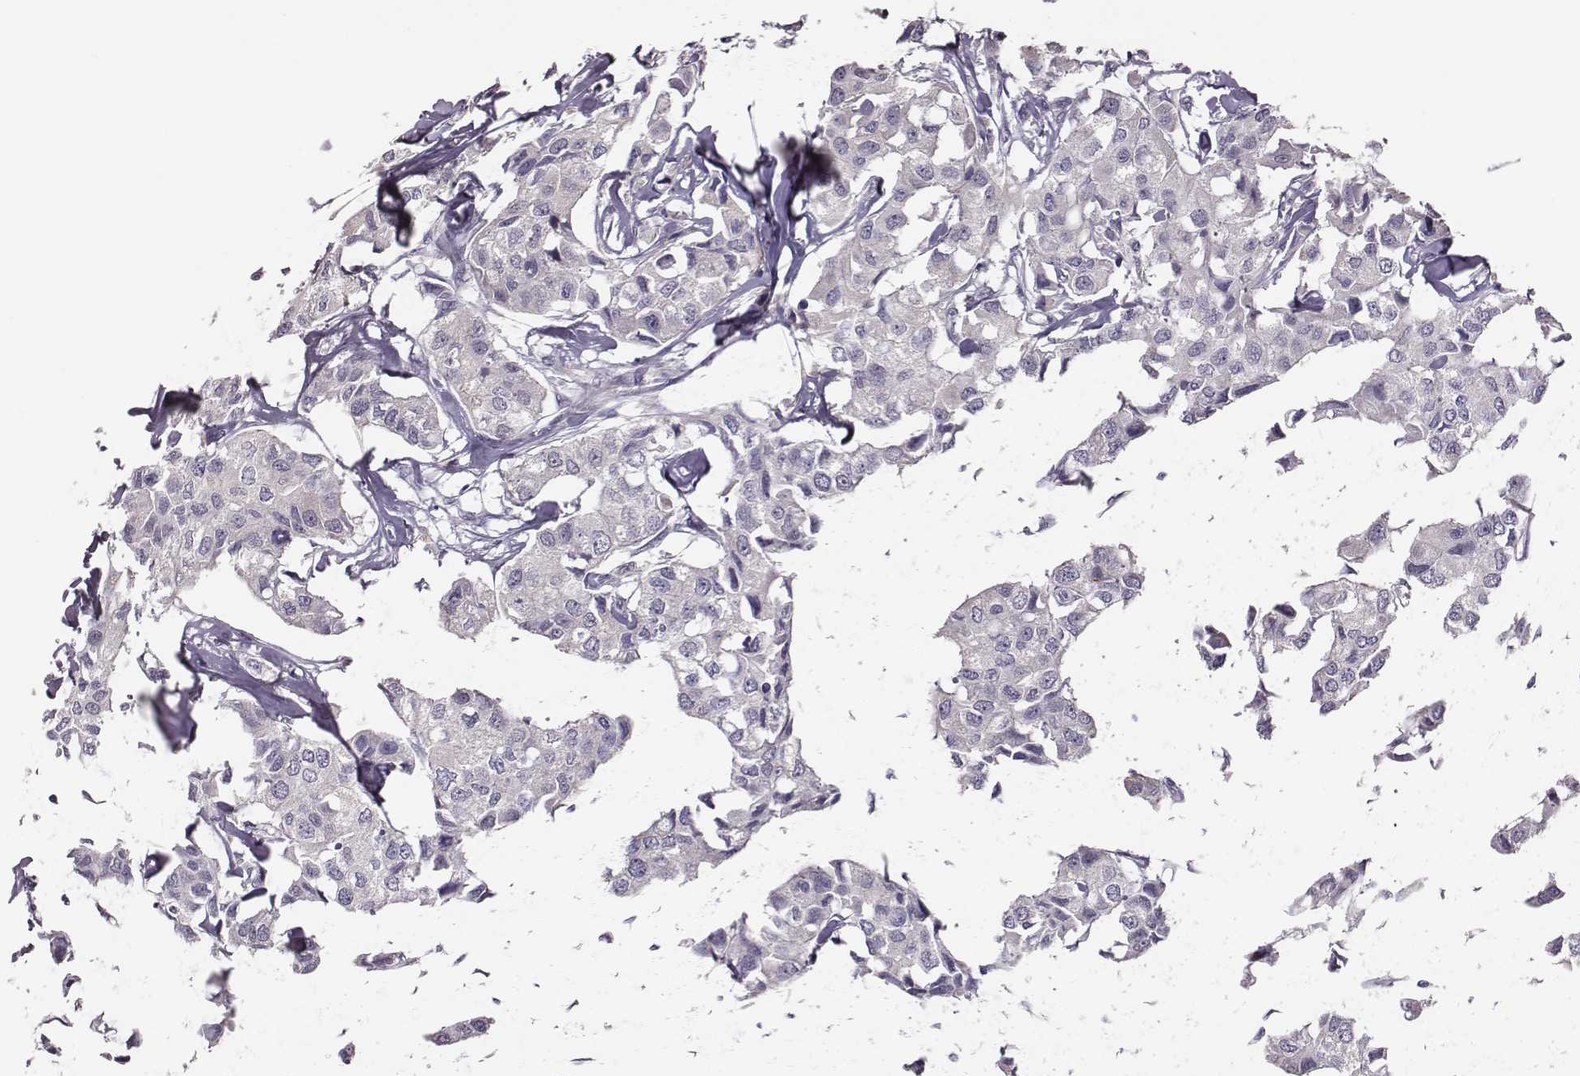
{"staining": {"intensity": "negative", "quantity": "none", "location": "none"}, "tissue": "breast cancer", "cell_type": "Tumor cells", "image_type": "cancer", "snomed": [{"axis": "morphology", "description": "Duct carcinoma"}, {"axis": "topography", "description": "Breast"}], "caption": "Breast infiltrating ductal carcinoma was stained to show a protein in brown. There is no significant expression in tumor cells.", "gene": "KMO", "patient": {"sex": "female", "age": 80}}